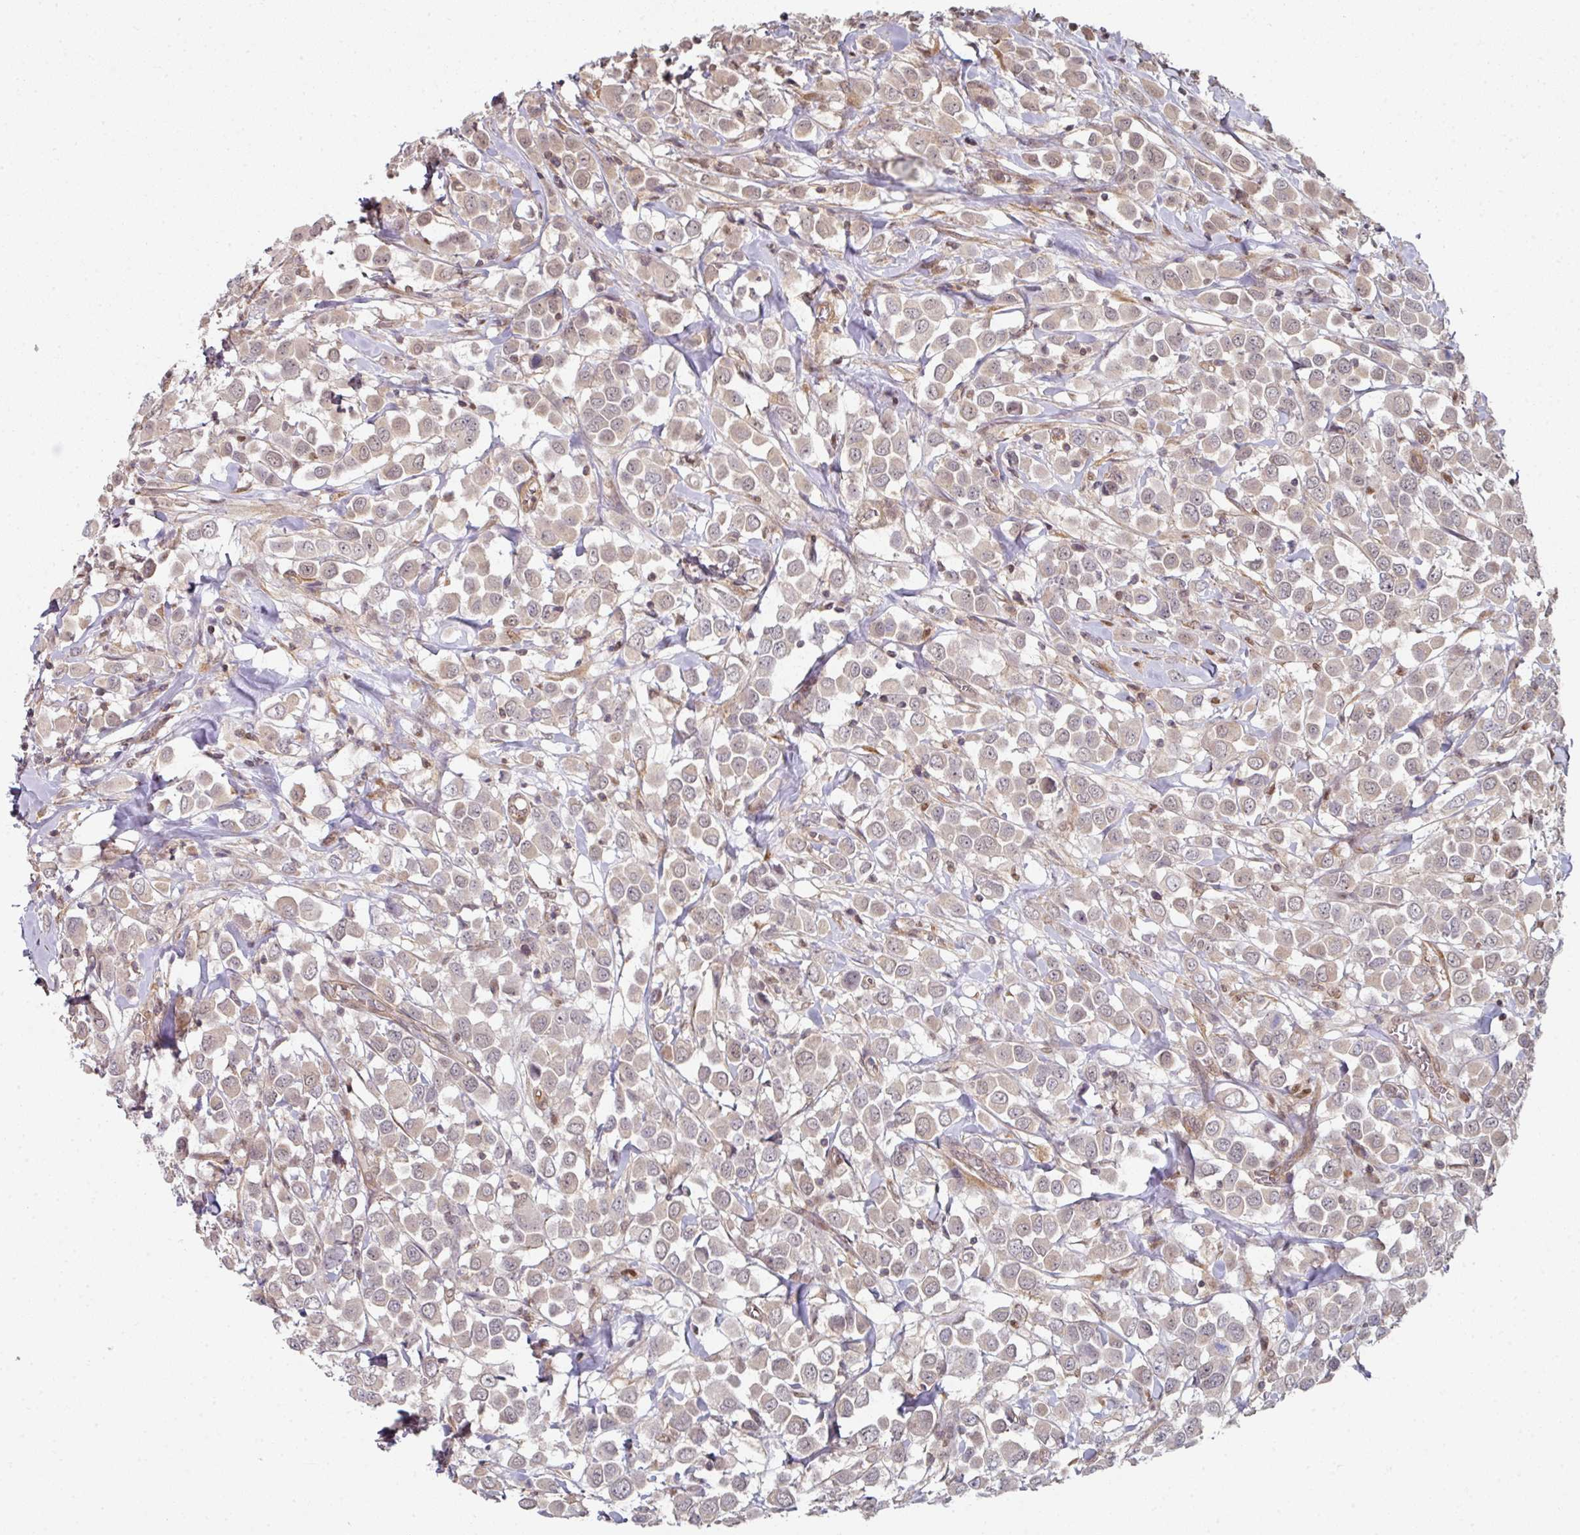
{"staining": {"intensity": "weak", "quantity": ">75%", "location": "cytoplasmic/membranous"}, "tissue": "breast cancer", "cell_type": "Tumor cells", "image_type": "cancer", "snomed": [{"axis": "morphology", "description": "Duct carcinoma"}, {"axis": "topography", "description": "Breast"}], "caption": "Immunohistochemical staining of human breast cancer (infiltrating ductal carcinoma) reveals weak cytoplasmic/membranous protein positivity in approximately >75% of tumor cells.", "gene": "PSME3IP1", "patient": {"sex": "female", "age": 61}}